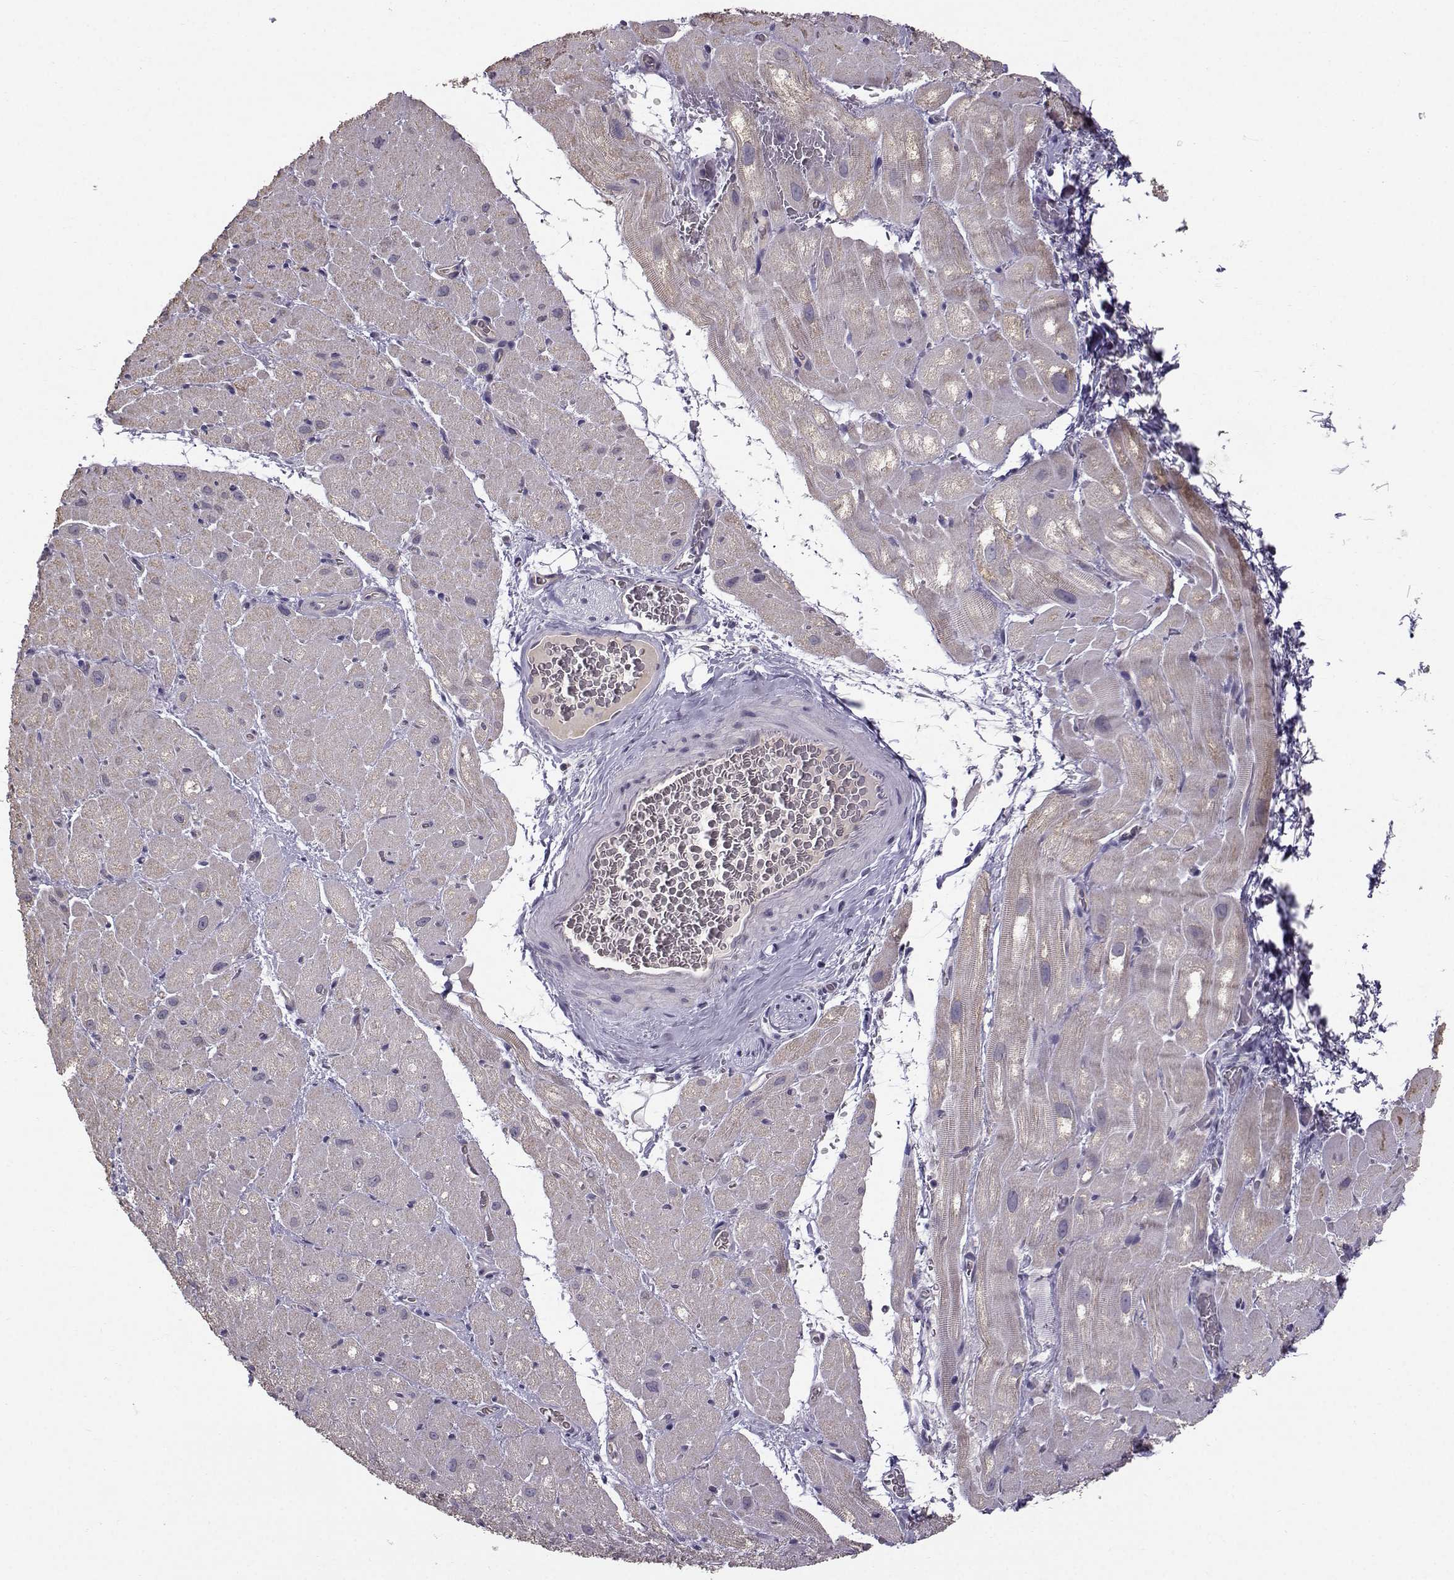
{"staining": {"intensity": "weak", "quantity": "25%-75%", "location": "cytoplasmic/membranous"}, "tissue": "heart muscle", "cell_type": "Cardiomyocytes", "image_type": "normal", "snomed": [{"axis": "morphology", "description": "Normal tissue, NOS"}, {"axis": "topography", "description": "Heart"}], "caption": "Human heart muscle stained for a protein (brown) displays weak cytoplasmic/membranous positive staining in approximately 25%-75% of cardiomyocytes.", "gene": "TSPYL5", "patient": {"sex": "male", "age": 61}}